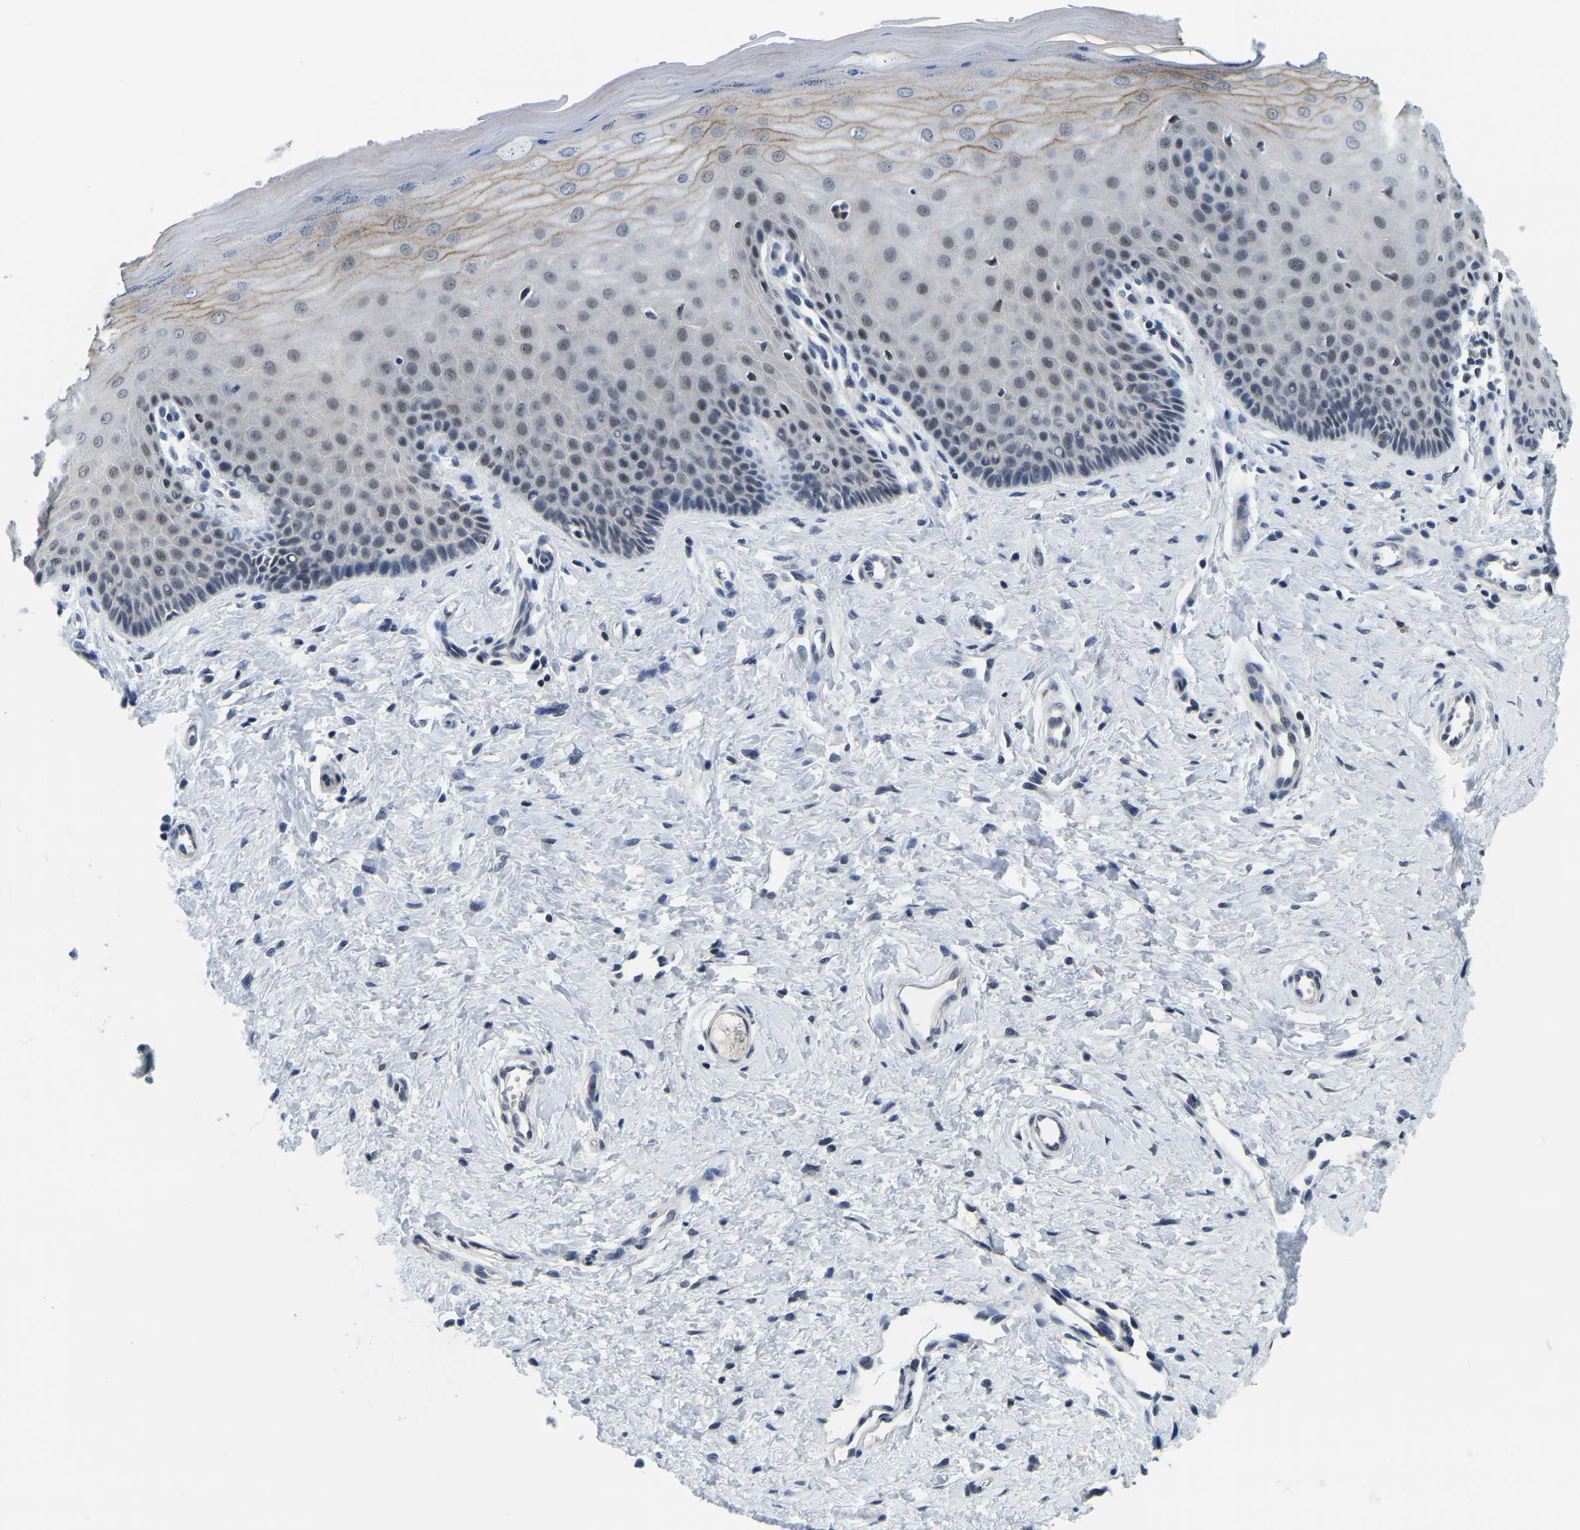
{"staining": {"intensity": "weak", "quantity": "<25%", "location": "cytoplasmic/membranous"}, "tissue": "cervix", "cell_type": "Glandular cells", "image_type": "normal", "snomed": [{"axis": "morphology", "description": "Normal tissue, NOS"}, {"axis": "topography", "description": "Cervix"}], "caption": "An image of human cervix is negative for staining in glandular cells.", "gene": "POLDIP3", "patient": {"sex": "female", "age": 55}}